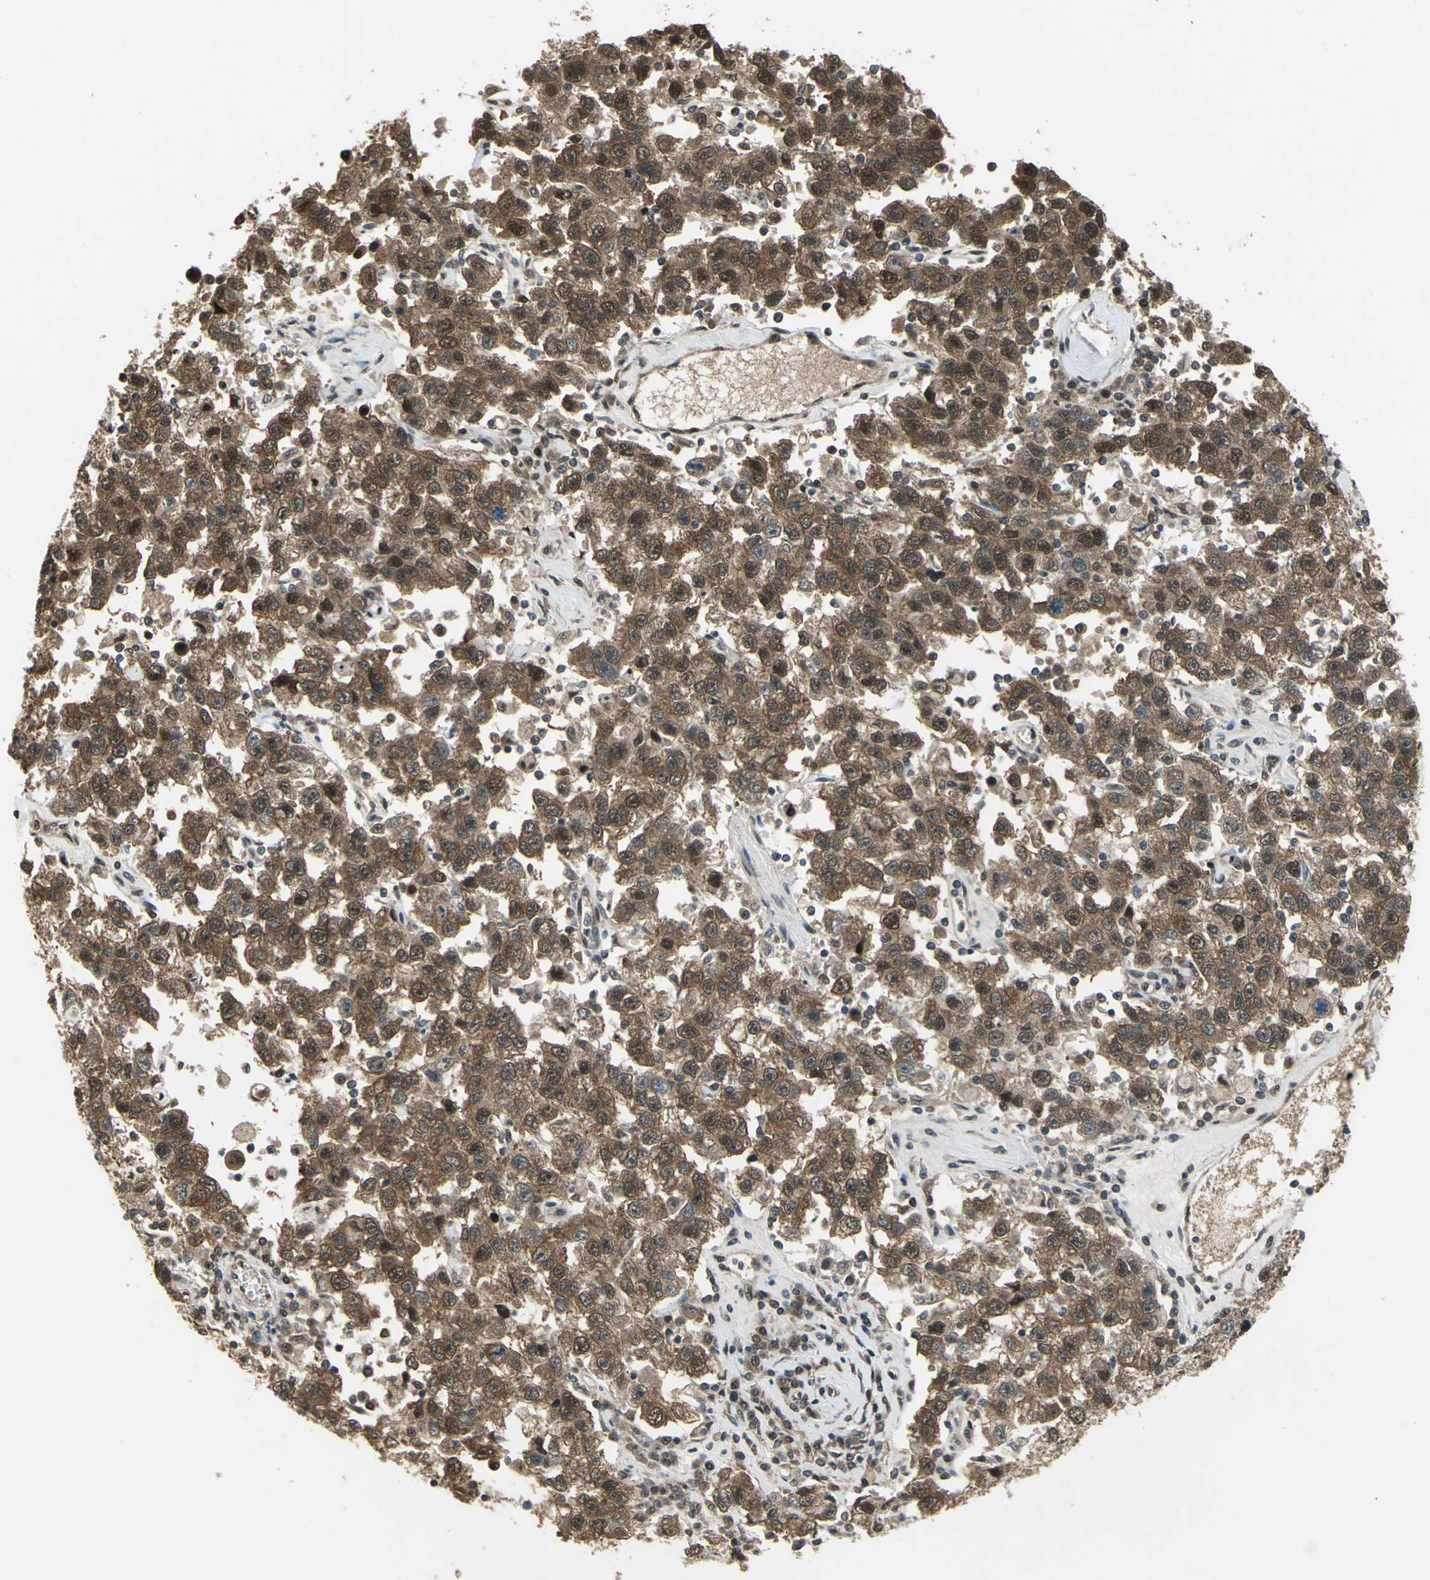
{"staining": {"intensity": "strong", "quantity": ">75%", "location": "cytoplasmic/membranous,nuclear"}, "tissue": "testis cancer", "cell_type": "Tumor cells", "image_type": "cancer", "snomed": [{"axis": "morphology", "description": "Seminoma, NOS"}, {"axis": "topography", "description": "Testis"}], "caption": "Testis seminoma was stained to show a protein in brown. There is high levels of strong cytoplasmic/membranous and nuclear expression in about >75% of tumor cells. (Stains: DAB (3,3'-diaminobenzidine) in brown, nuclei in blue, Microscopy: brightfield microscopy at high magnification).", "gene": "COPS5", "patient": {"sex": "male", "age": 41}}